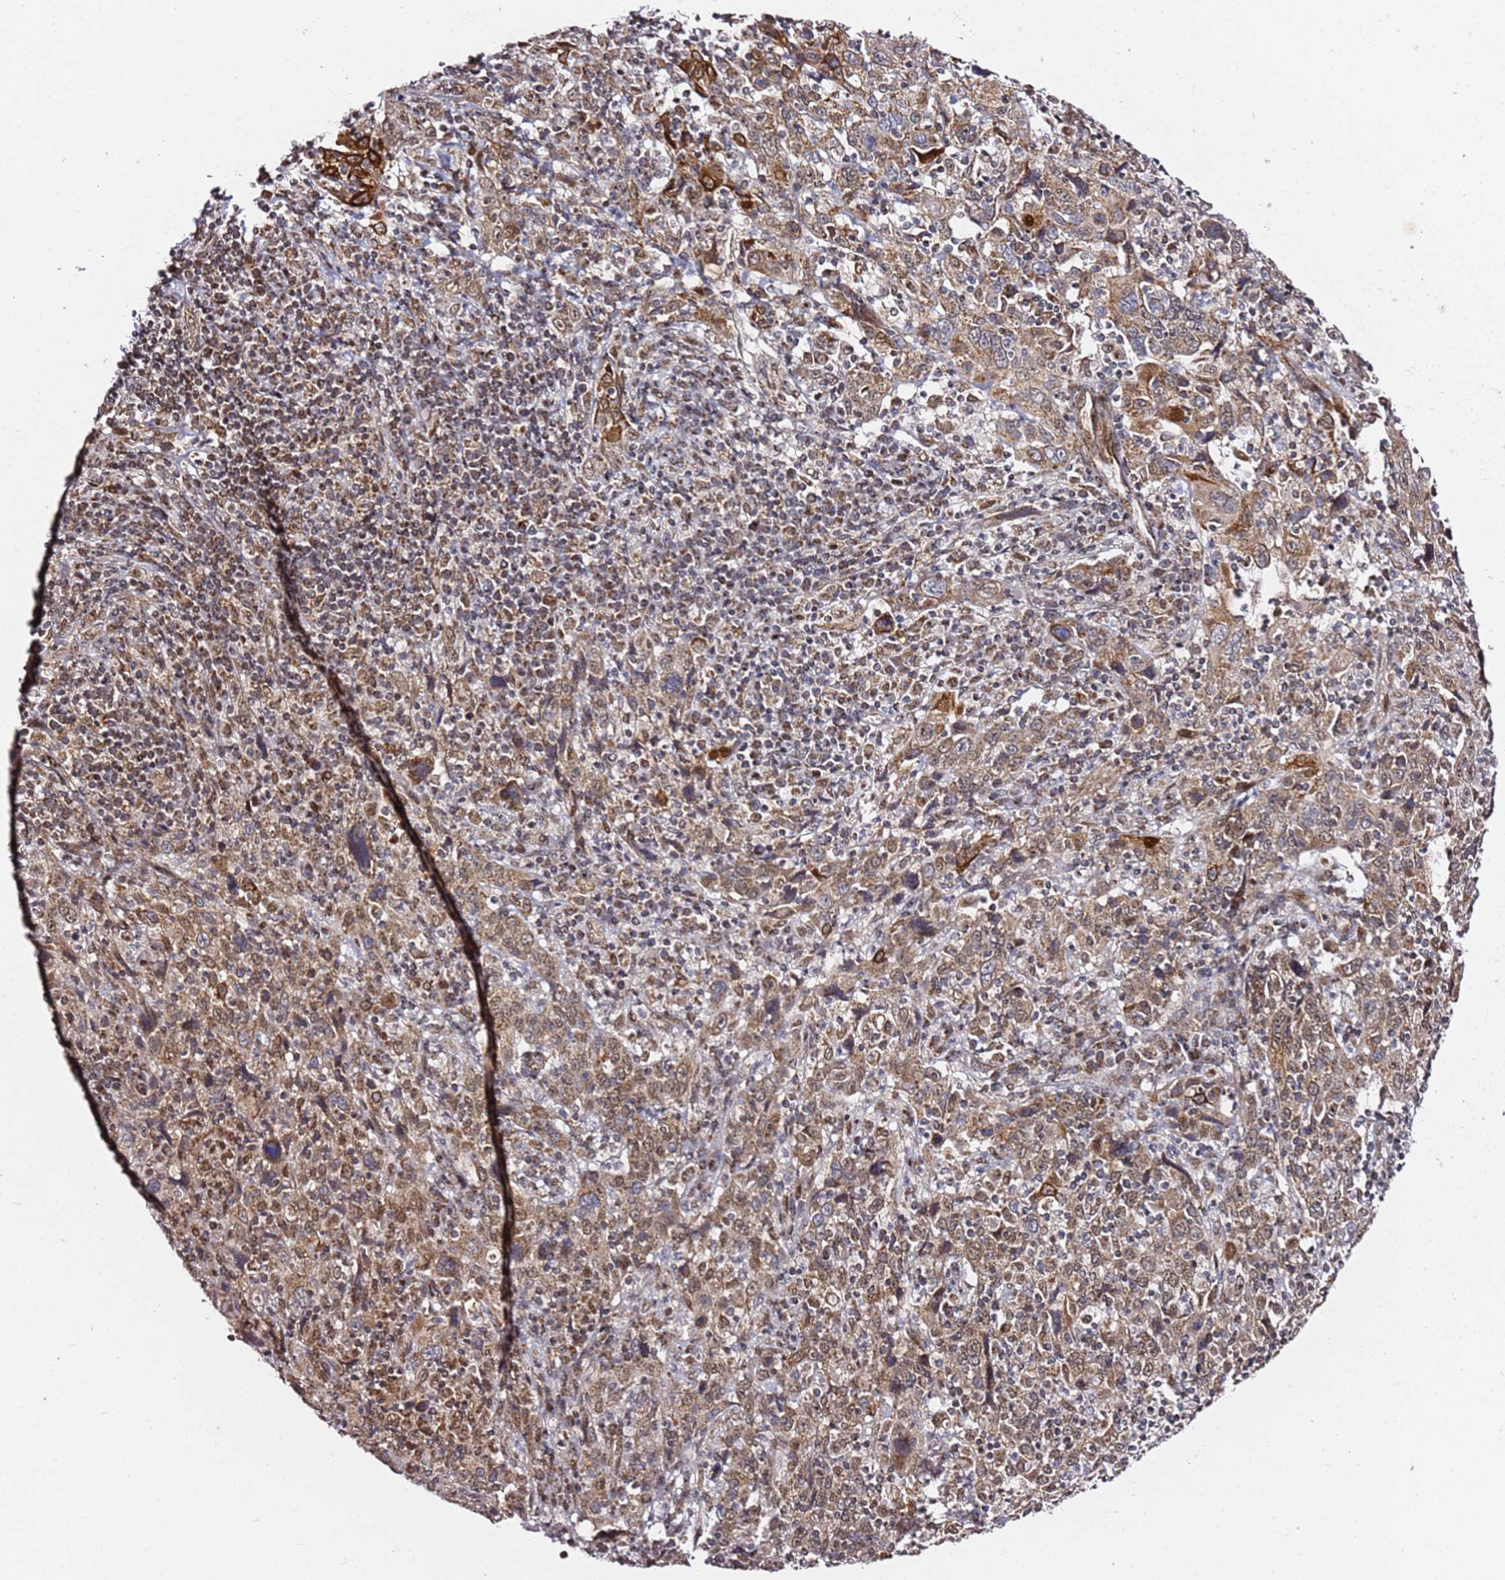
{"staining": {"intensity": "moderate", "quantity": ">75%", "location": "cytoplasmic/membranous,nuclear"}, "tissue": "cervical cancer", "cell_type": "Tumor cells", "image_type": "cancer", "snomed": [{"axis": "morphology", "description": "Squamous cell carcinoma, NOS"}, {"axis": "topography", "description": "Cervix"}], "caption": "Protein staining by IHC demonstrates moderate cytoplasmic/membranous and nuclear positivity in approximately >75% of tumor cells in cervical squamous cell carcinoma. The staining is performed using DAB (3,3'-diaminobenzidine) brown chromogen to label protein expression. The nuclei are counter-stained blue using hematoxylin.", "gene": "TP53AIP1", "patient": {"sex": "female", "age": 46}}